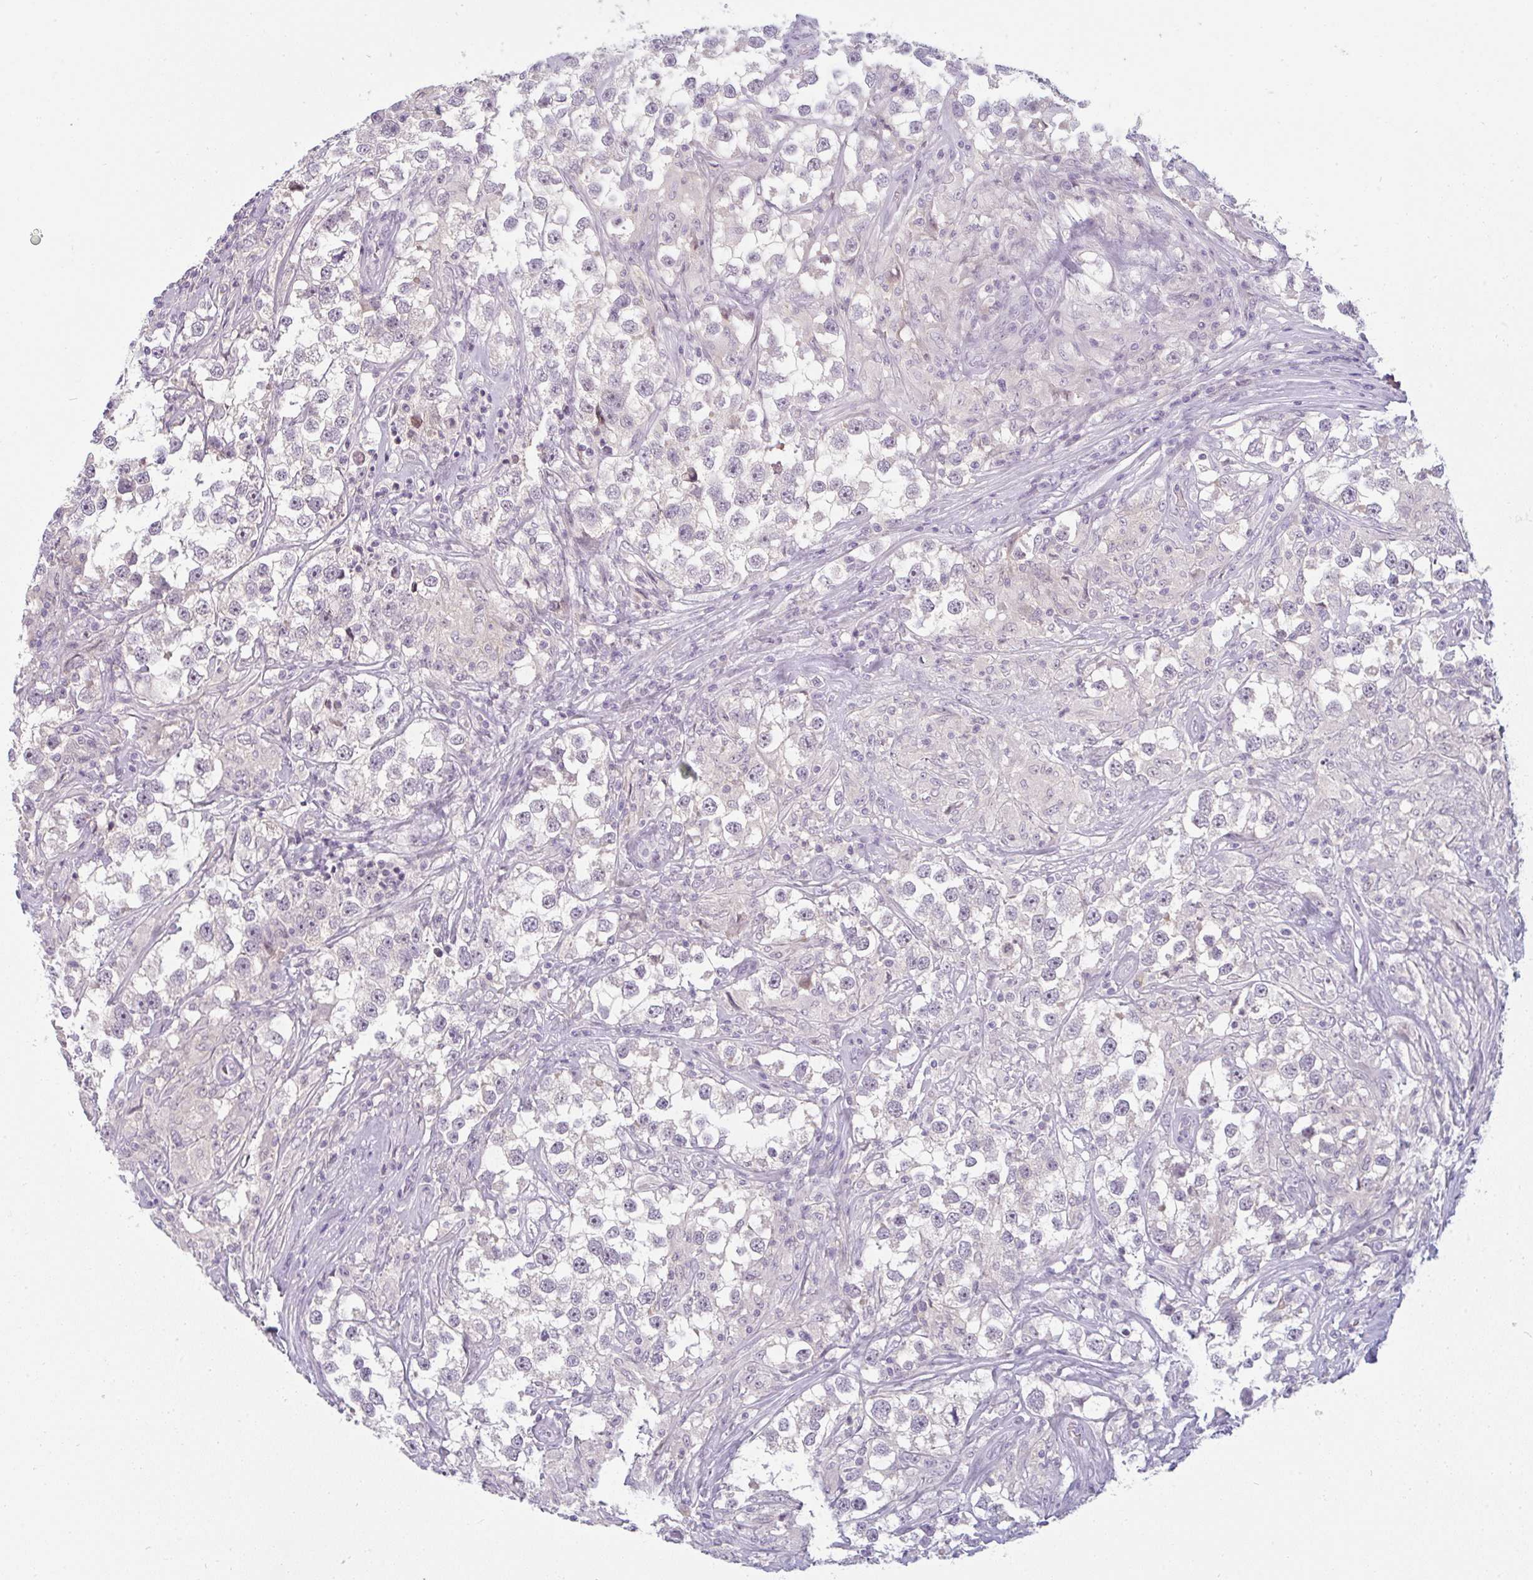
{"staining": {"intensity": "negative", "quantity": "none", "location": "none"}, "tissue": "testis cancer", "cell_type": "Tumor cells", "image_type": "cancer", "snomed": [{"axis": "morphology", "description": "Seminoma, NOS"}, {"axis": "topography", "description": "Testis"}], "caption": "Immunohistochemical staining of testis seminoma shows no significant staining in tumor cells.", "gene": "PPFIA4", "patient": {"sex": "male", "age": 46}}